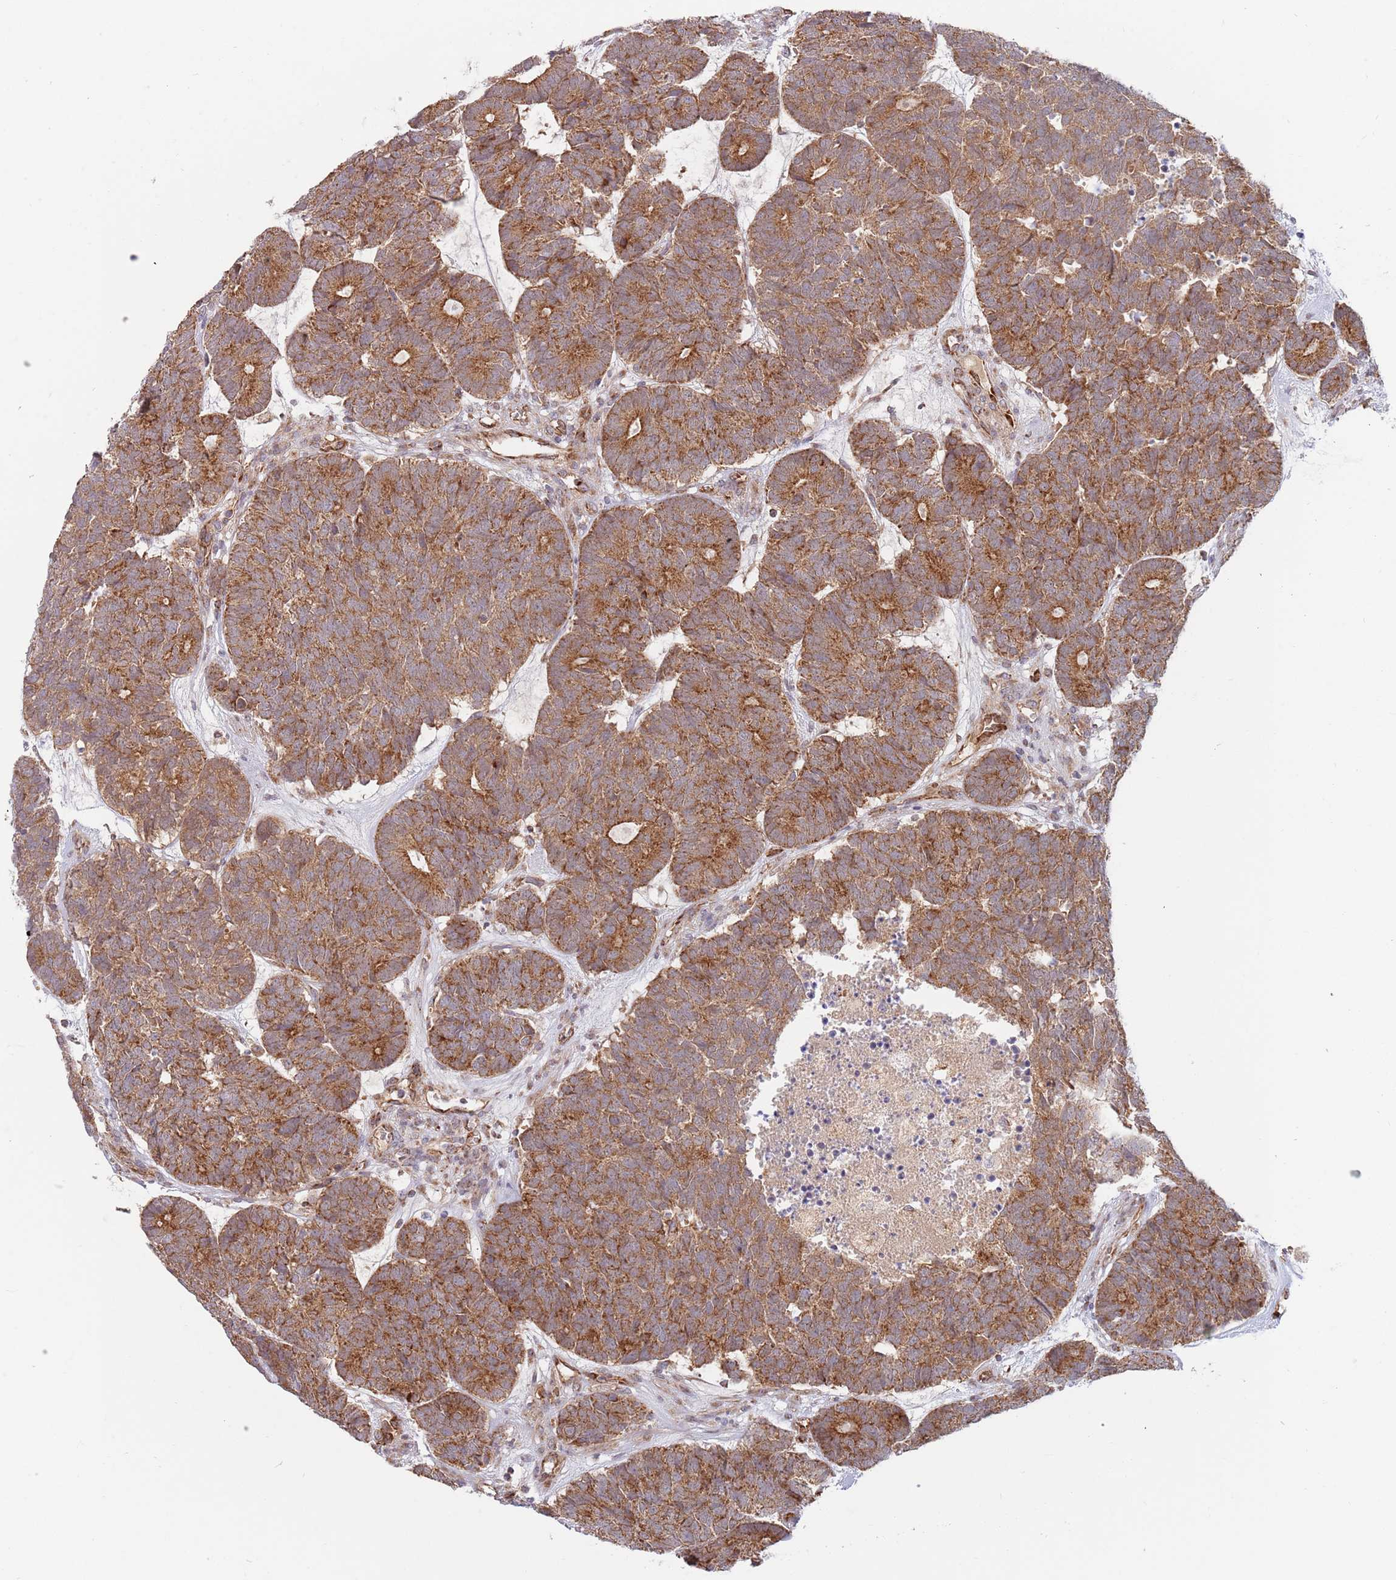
{"staining": {"intensity": "strong", "quantity": ">75%", "location": "cytoplasmic/membranous"}, "tissue": "head and neck cancer", "cell_type": "Tumor cells", "image_type": "cancer", "snomed": [{"axis": "morphology", "description": "Adenocarcinoma, NOS"}, {"axis": "topography", "description": "Head-Neck"}], "caption": "This is a micrograph of IHC staining of adenocarcinoma (head and neck), which shows strong staining in the cytoplasmic/membranous of tumor cells.", "gene": "GUK1", "patient": {"sex": "female", "age": 81}}